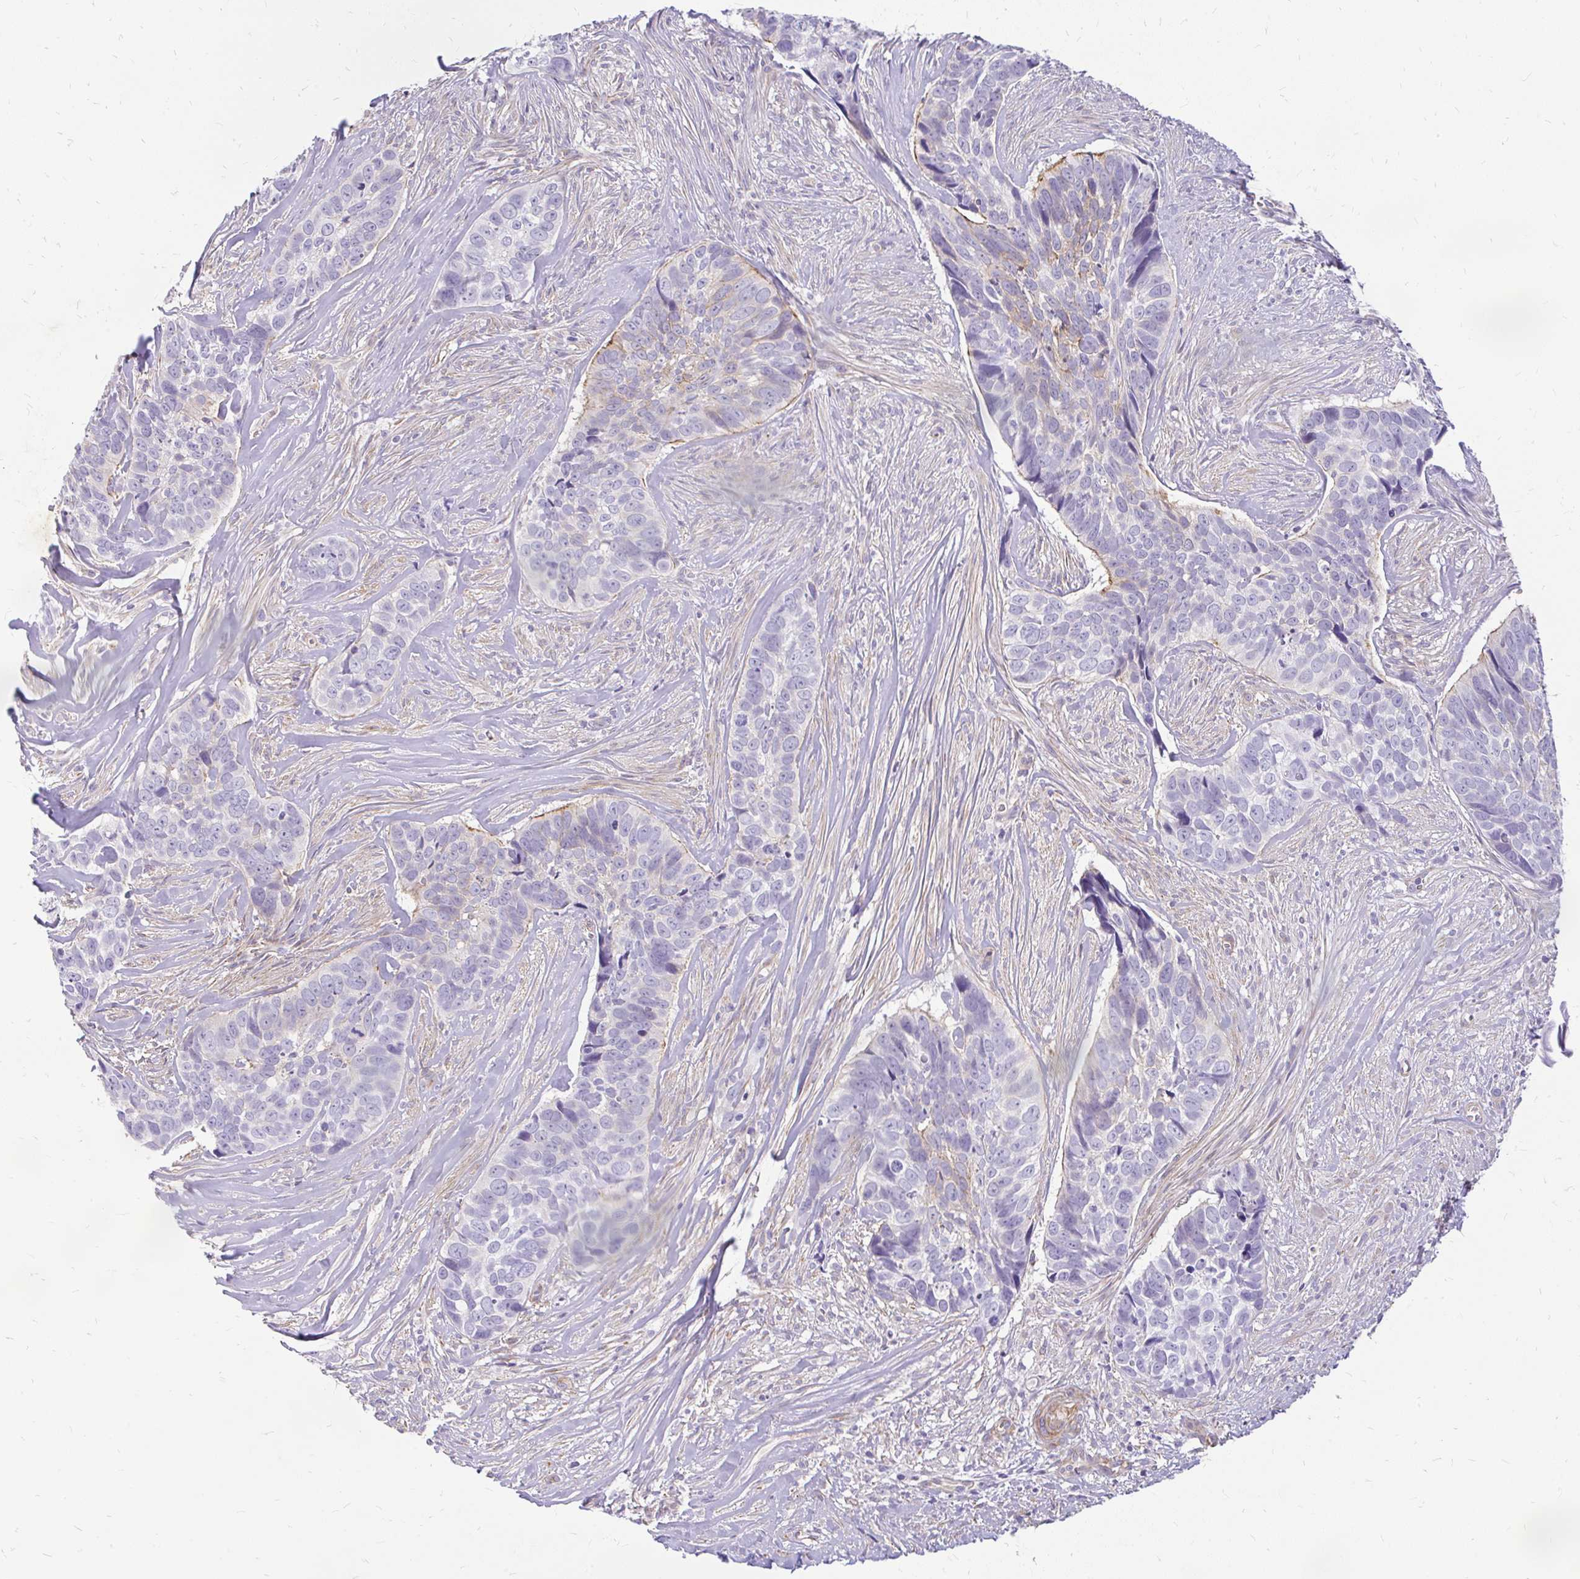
{"staining": {"intensity": "negative", "quantity": "none", "location": "none"}, "tissue": "skin cancer", "cell_type": "Tumor cells", "image_type": "cancer", "snomed": [{"axis": "morphology", "description": "Basal cell carcinoma"}, {"axis": "topography", "description": "Skin"}], "caption": "The histopathology image demonstrates no significant positivity in tumor cells of basal cell carcinoma (skin).", "gene": "FAM83C", "patient": {"sex": "female", "age": 82}}